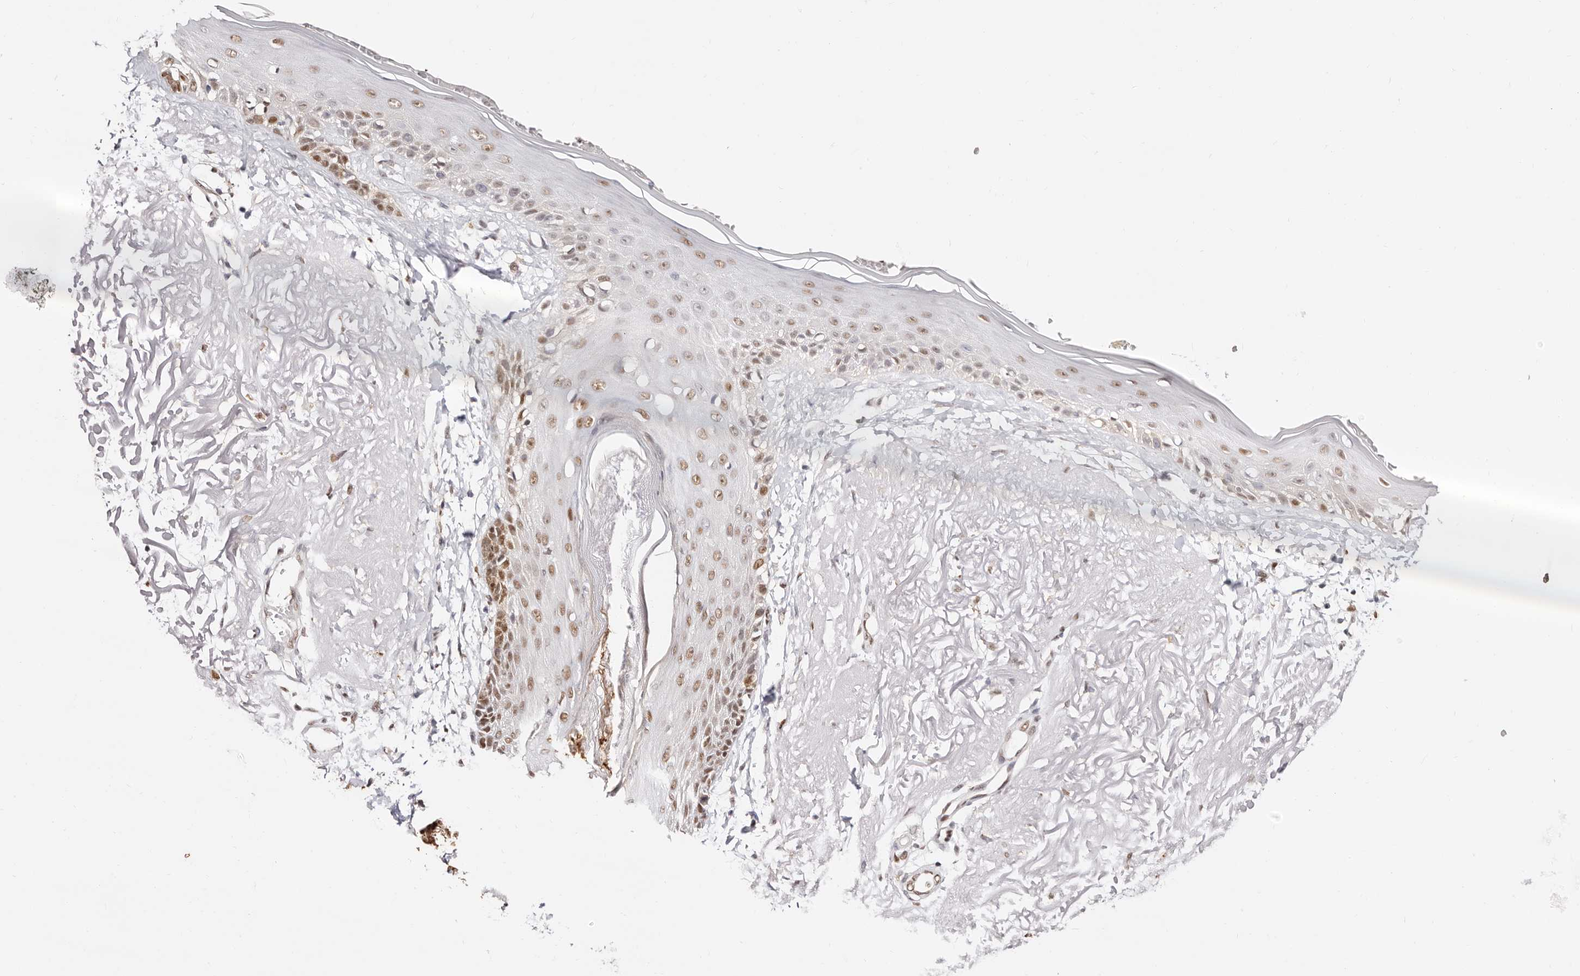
{"staining": {"intensity": "weak", "quantity": ">75%", "location": "nuclear"}, "tissue": "skin", "cell_type": "Fibroblasts", "image_type": "normal", "snomed": [{"axis": "morphology", "description": "Normal tissue, NOS"}, {"axis": "topography", "description": "Skin"}, {"axis": "topography", "description": "Skeletal muscle"}], "caption": "Skin stained for a protein shows weak nuclear positivity in fibroblasts. (DAB = brown stain, brightfield microscopy at high magnification).", "gene": "TKT", "patient": {"sex": "male", "age": 83}}